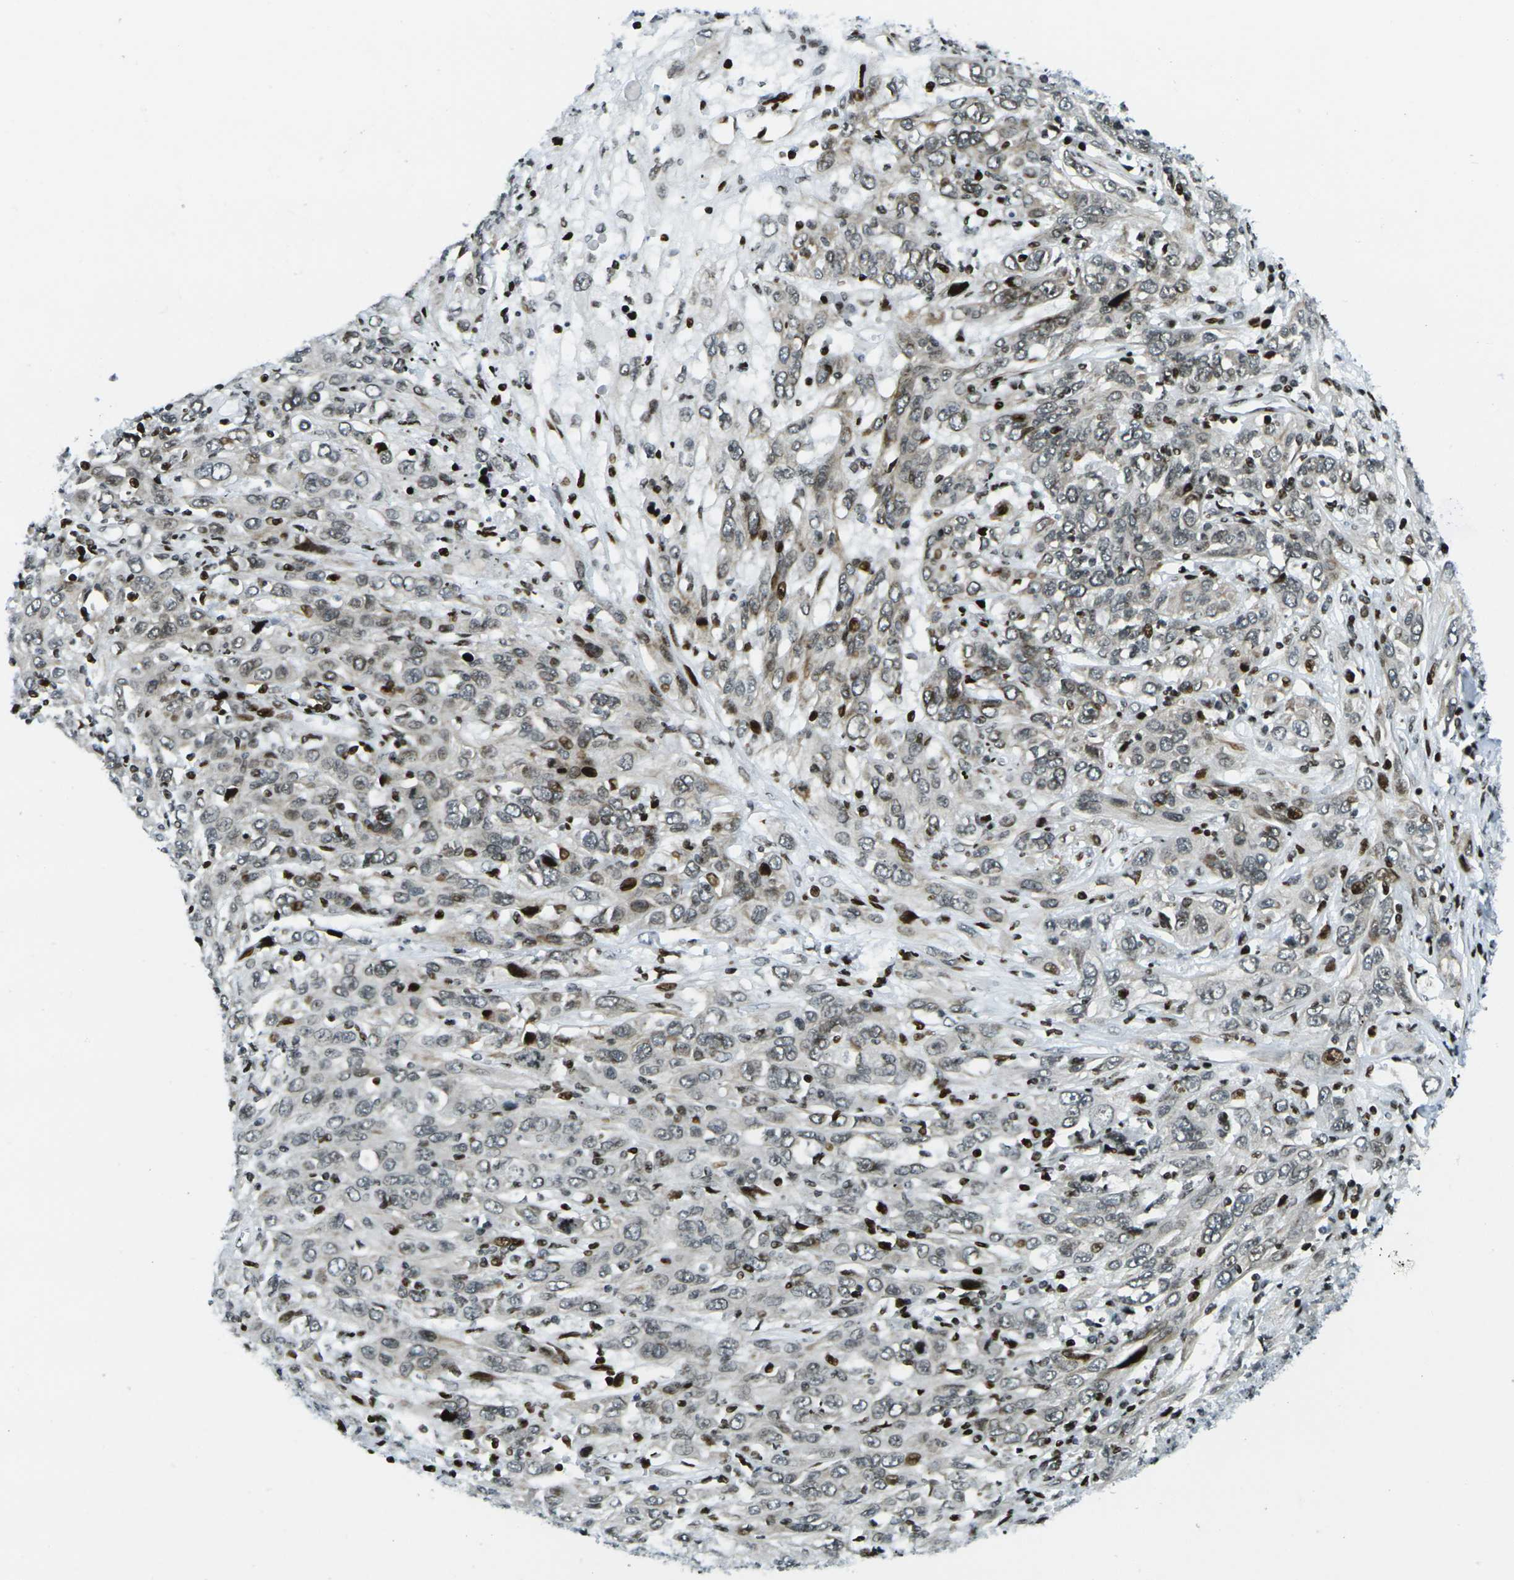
{"staining": {"intensity": "moderate", "quantity": ">75%", "location": "nuclear"}, "tissue": "cervical cancer", "cell_type": "Tumor cells", "image_type": "cancer", "snomed": [{"axis": "morphology", "description": "Squamous cell carcinoma, NOS"}, {"axis": "topography", "description": "Cervix"}], "caption": "An immunohistochemistry histopathology image of tumor tissue is shown. Protein staining in brown labels moderate nuclear positivity in cervical cancer within tumor cells.", "gene": "H3-3A", "patient": {"sex": "female", "age": 46}}